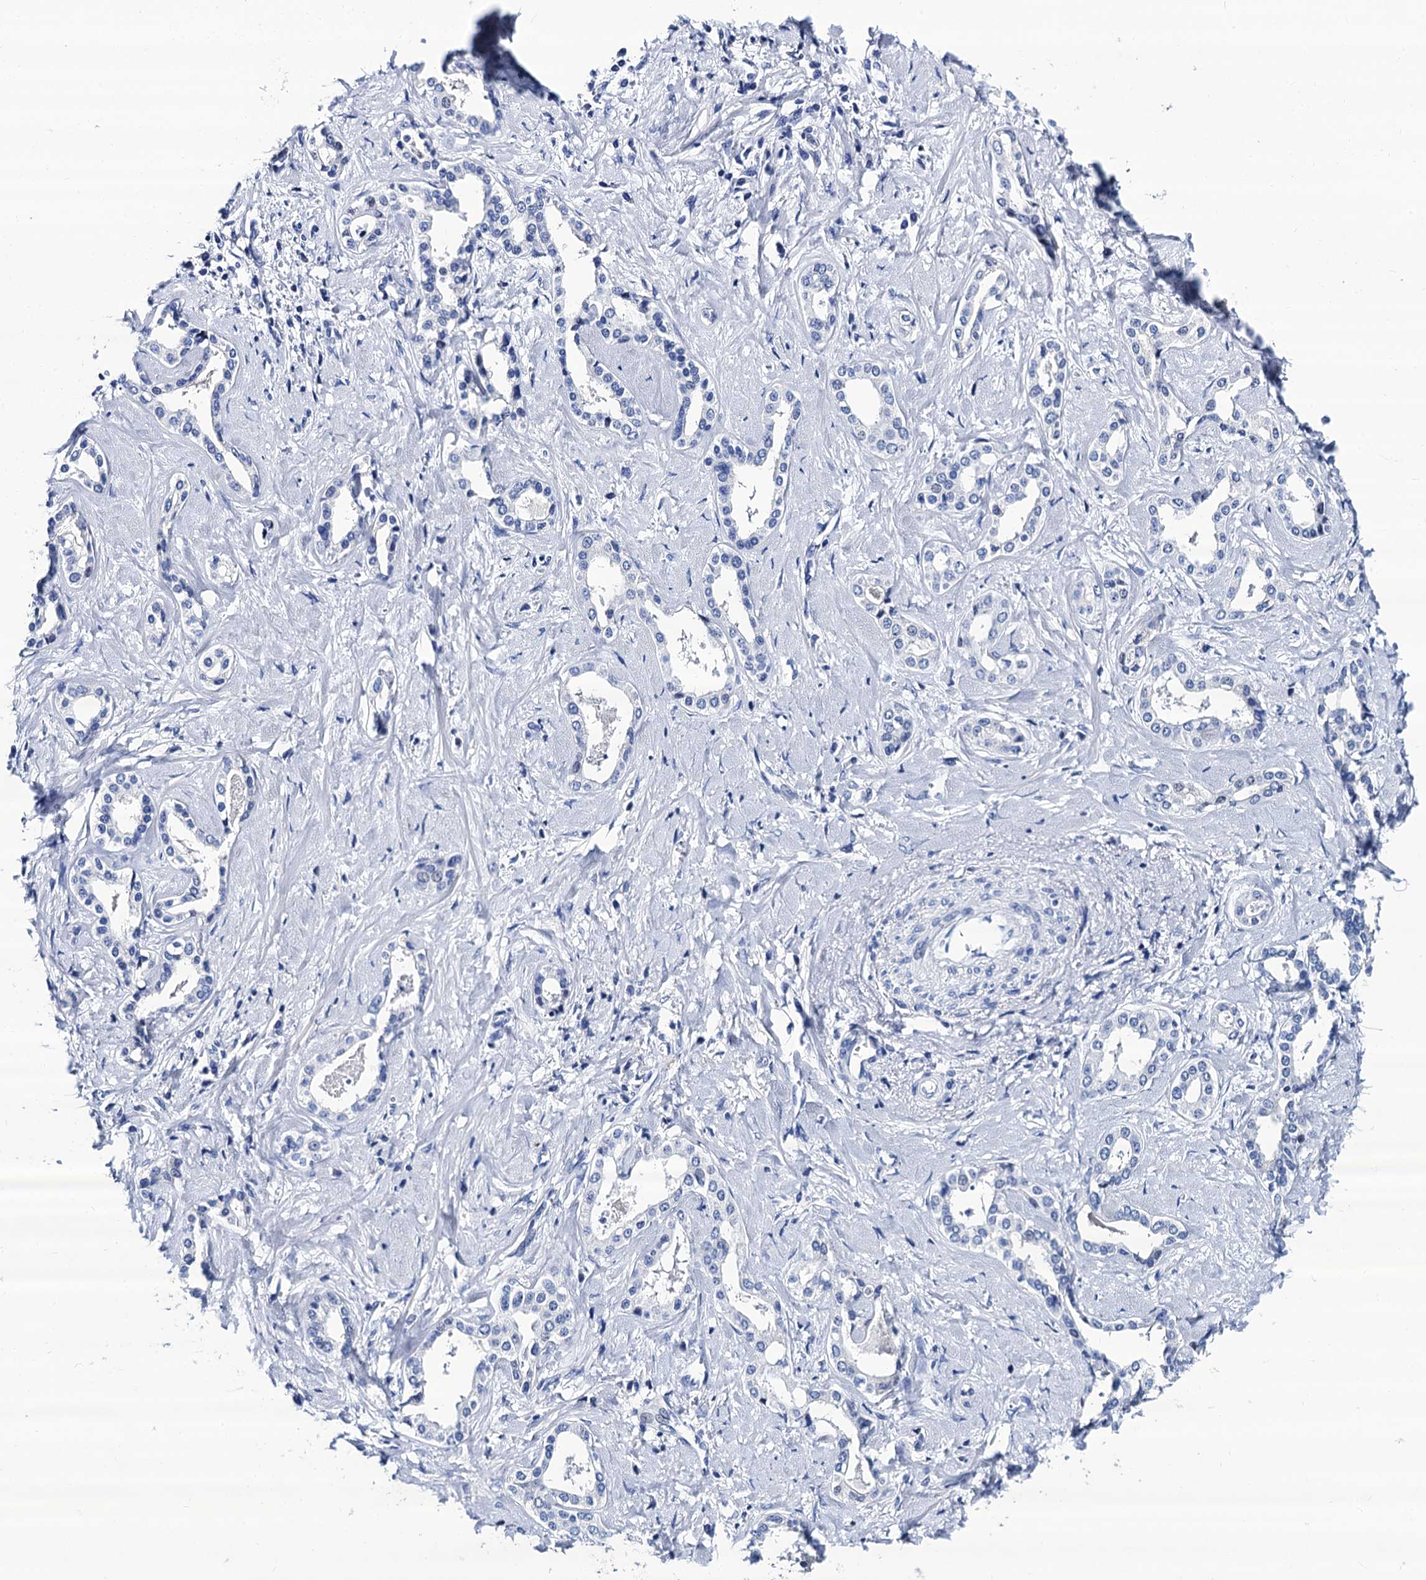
{"staining": {"intensity": "negative", "quantity": "none", "location": "none"}, "tissue": "liver cancer", "cell_type": "Tumor cells", "image_type": "cancer", "snomed": [{"axis": "morphology", "description": "Carcinoma, Hepatocellular, NOS"}, {"axis": "topography", "description": "Liver"}], "caption": "Hepatocellular carcinoma (liver) was stained to show a protein in brown. There is no significant expression in tumor cells.", "gene": "LRRC30", "patient": {"sex": "female", "age": 73}}